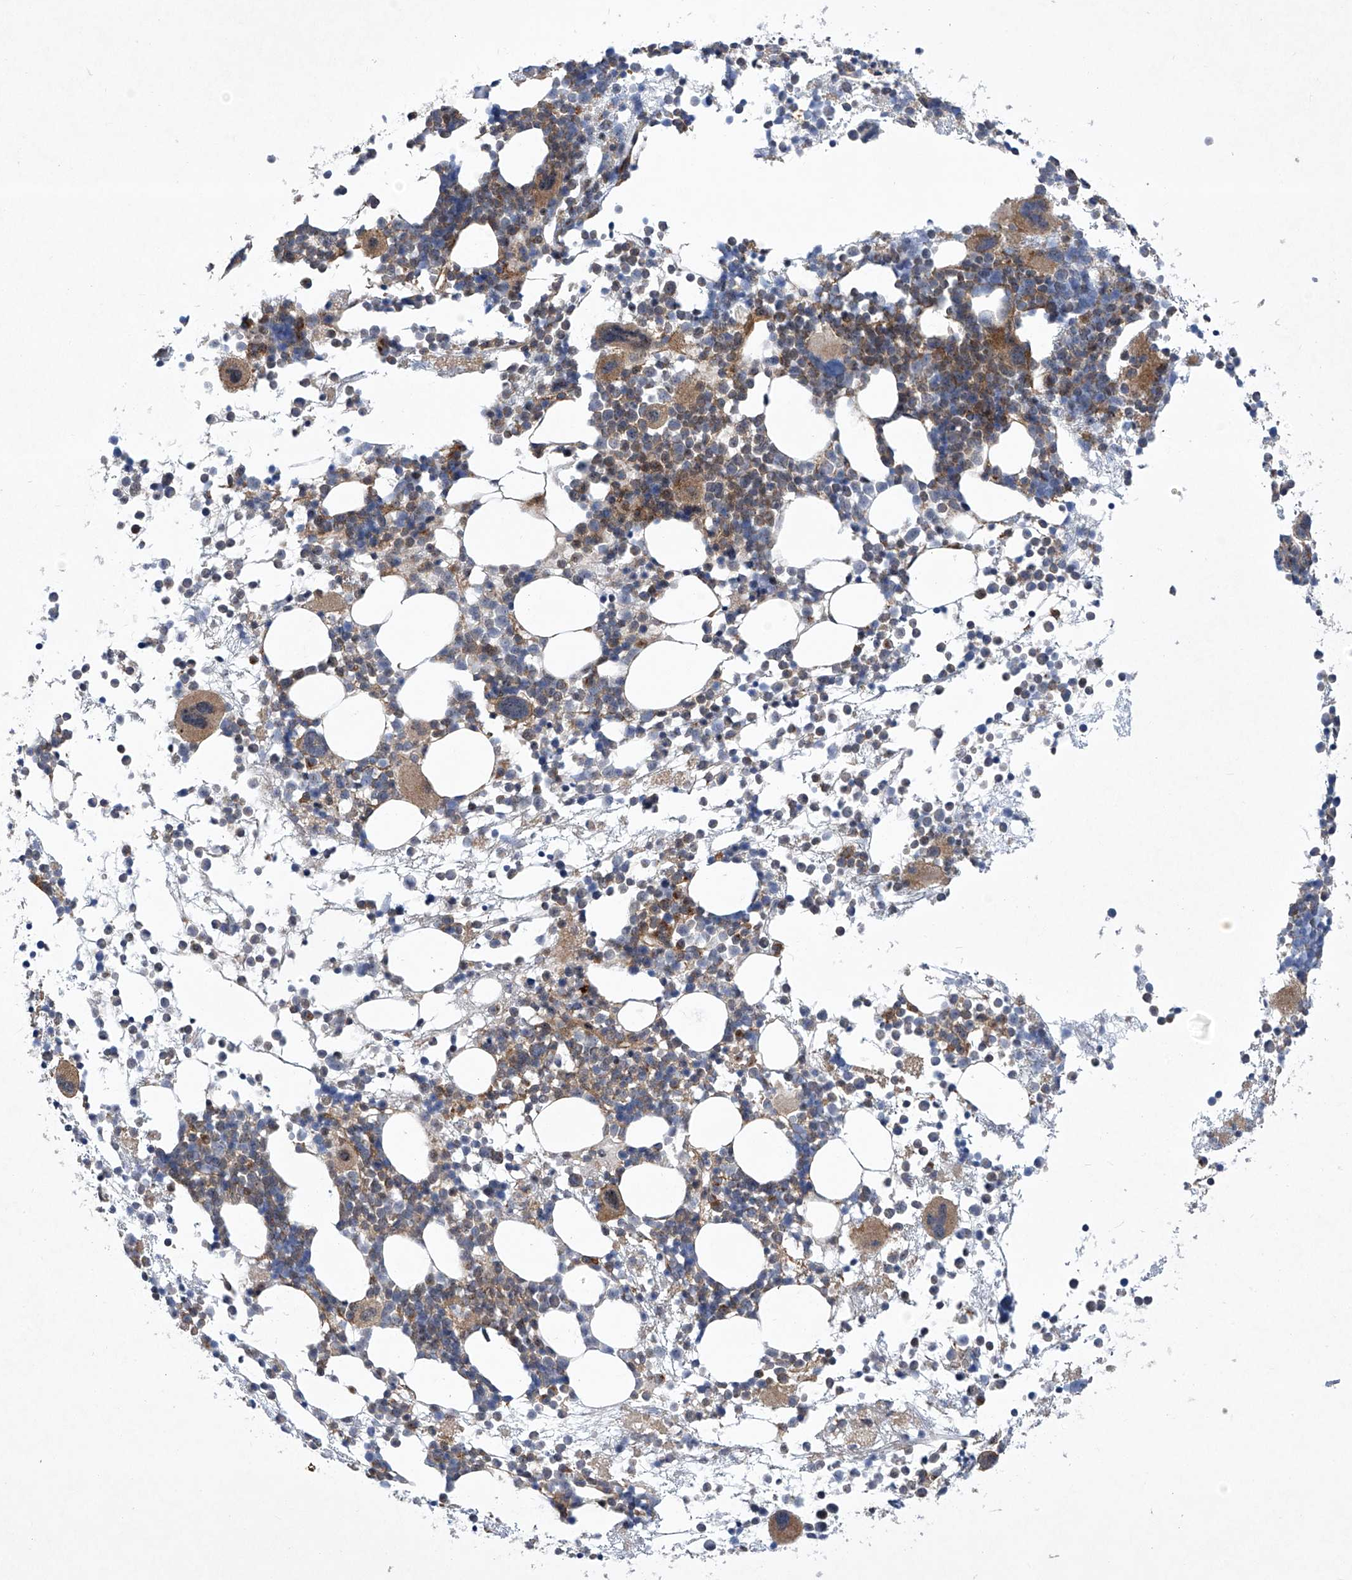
{"staining": {"intensity": "weak", "quantity": ">75%", "location": "cytoplasmic/membranous"}, "tissue": "bone marrow", "cell_type": "Hematopoietic cells", "image_type": "normal", "snomed": [{"axis": "morphology", "description": "Normal tissue, NOS"}, {"axis": "topography", "description": "Bone marrow"}], "caption": "Hematopoietic cells demonstrate low levels of weak cytoplasmic/membranous expression in about >75% of cells in normal bone marrow.", "gene": "CISH", "patient": {"sex": "female", "age": 57}}